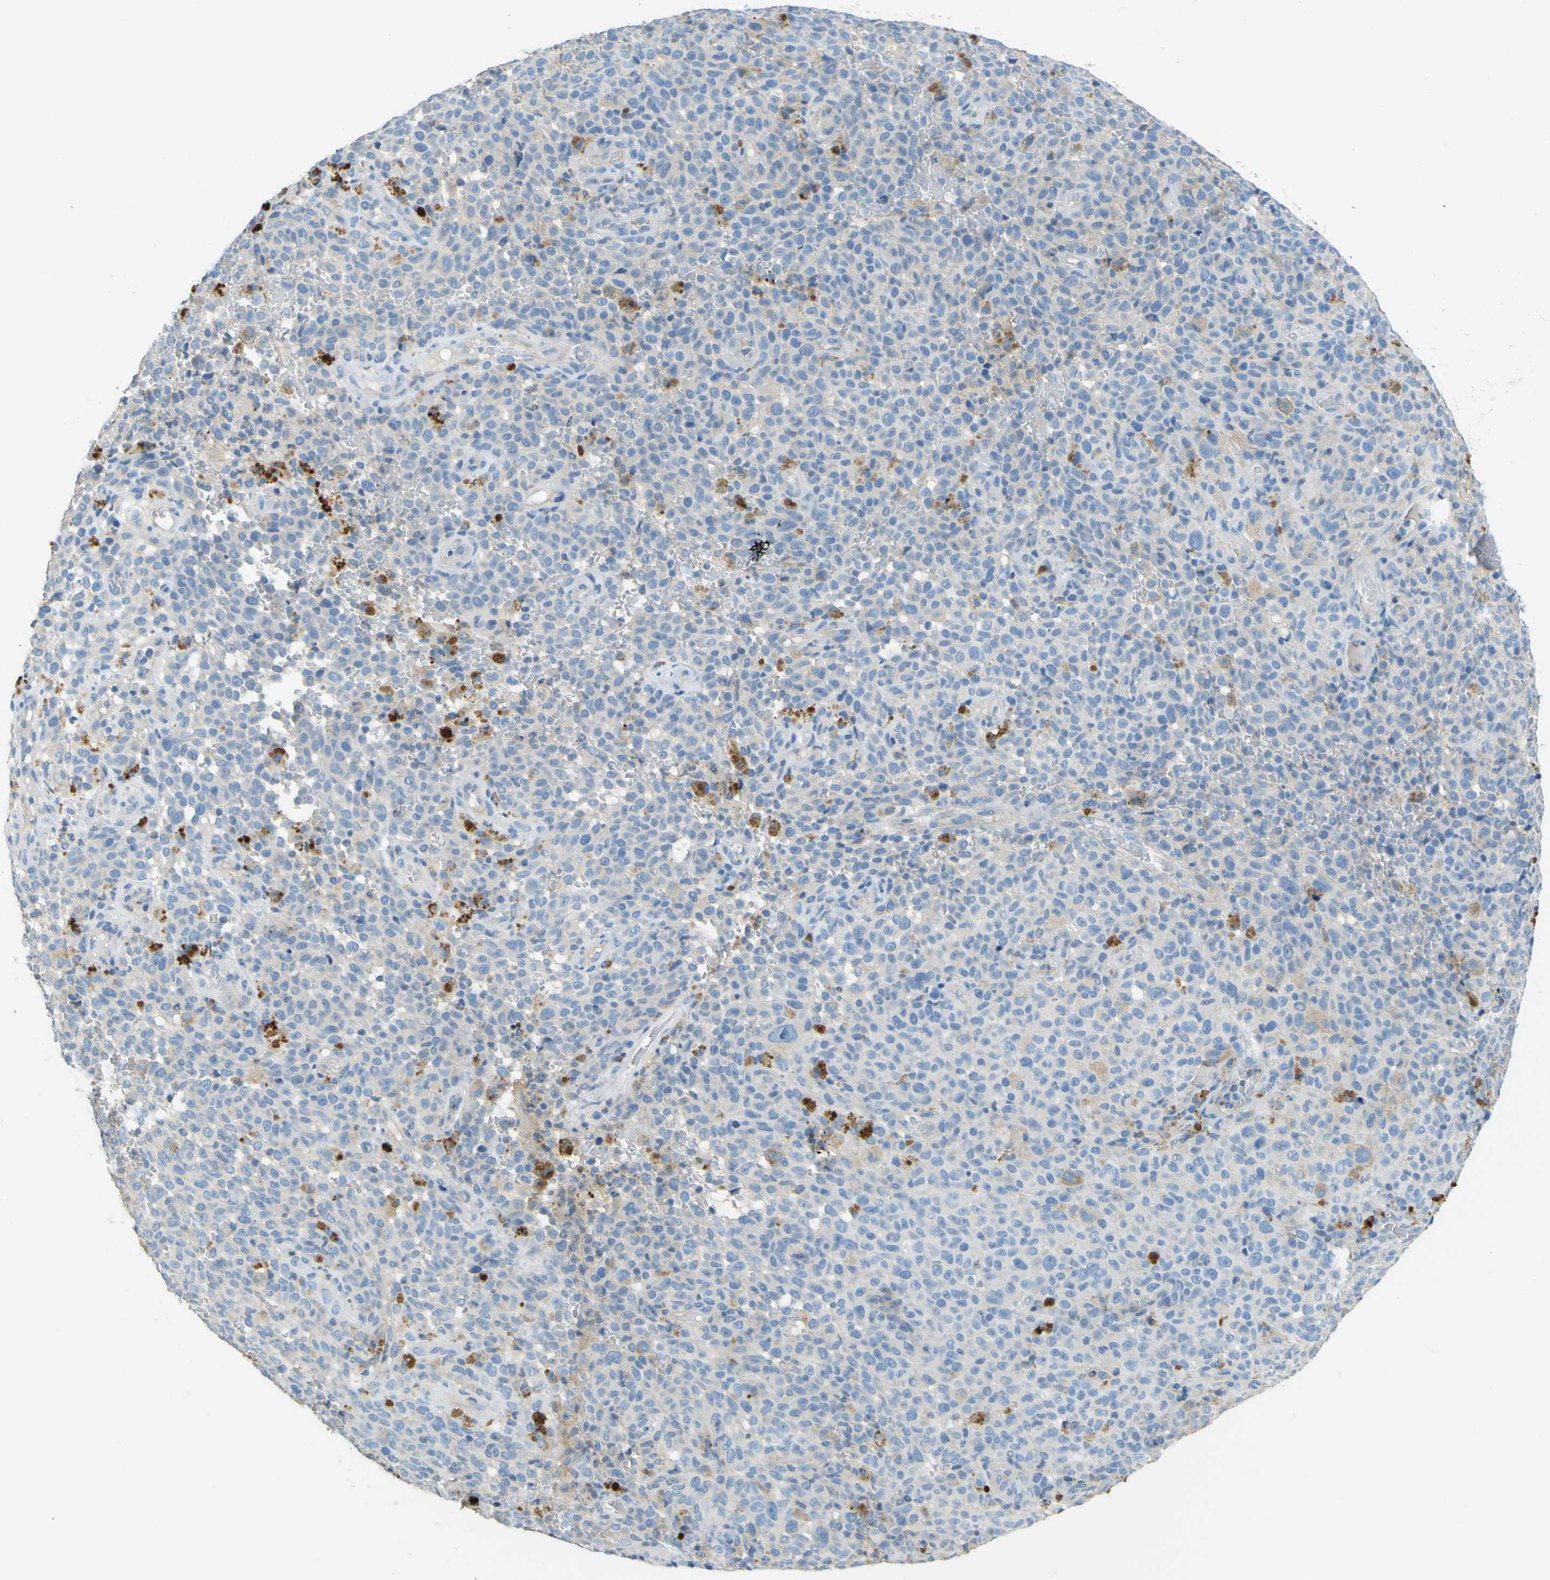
{"staining": {"intensity": "moderate", "quantity": "<25%", "location": "cytoplasmic/membranous"}, "tissue": "melanoma", "cell_type": "Tumor cells", "image_type": "cancer", "snomed": [{"axis": "morphology", "description": "Malignant melanoma, NOS"}, {"axis": "topography", "description": "Skin"}], "caption": "Protein expression by immunohistochemistry (IHC) reveals moderate cytoplasmic/membranous positivity in approximately <25% of tumor cells in melanoma. (DAB (3,3'-diaminobenzidine) IHC with brightfield microscopy, high magnification).", "gene": "OGN", "patient": {"sex": "female", "age": 82}}